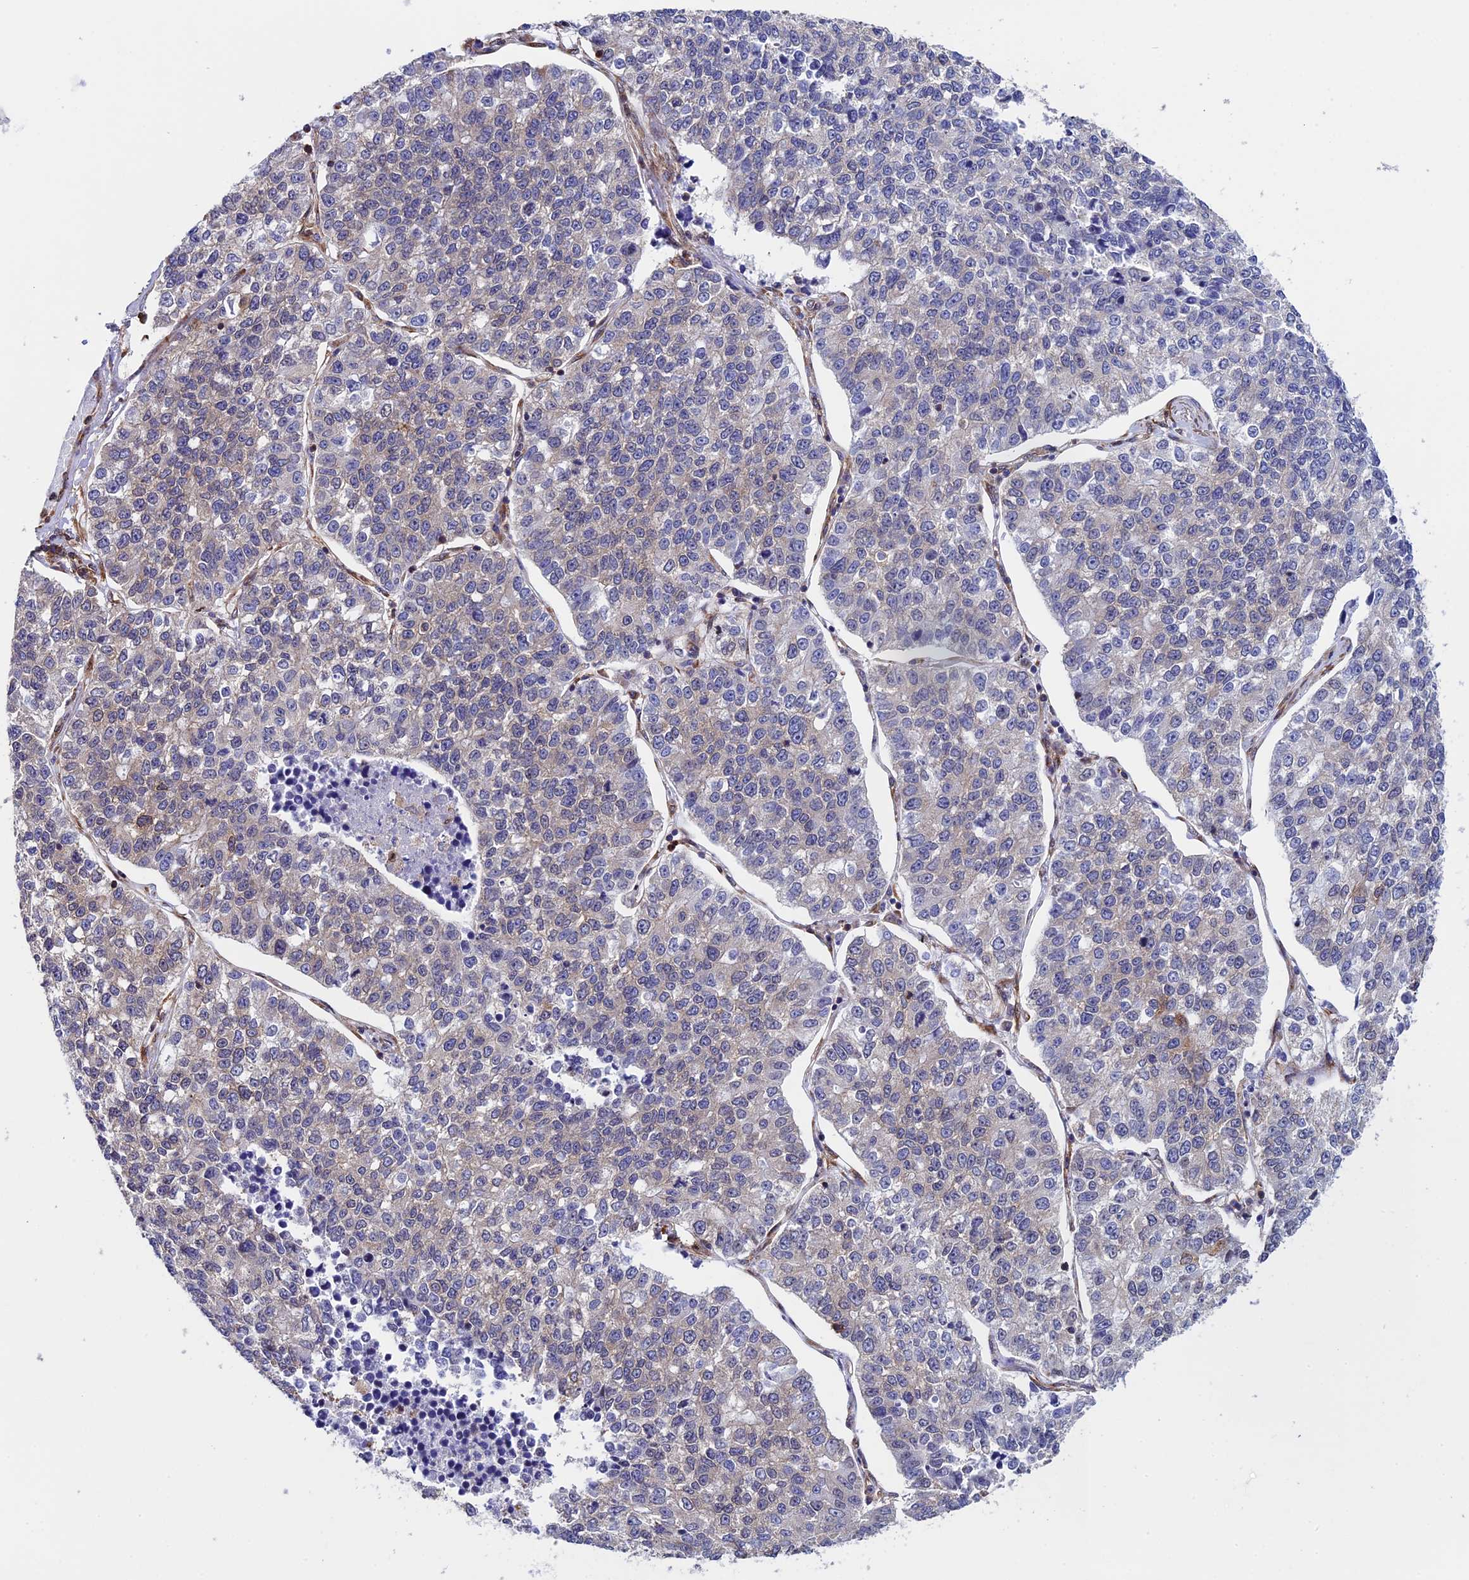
{"staining": {"intensity": "weak", "quantity": "<25%", "location": "cytoplasmic/membranous"}, "tissue": "lung cancer", "cell_type": "Tumor cells", "image_type": "cancer", "snomed": [{"axis": "morphology", "description": "Adenocarcinoma, NOS"}, {"axis": "topography", "description": "Lung"}], "caption": "IHC of lung cancer (adenocarcinoma) demonstrates no staining in tumor cells.", "gene": "SLC9A5", "patient": {"sex": "male", "age": 49}}